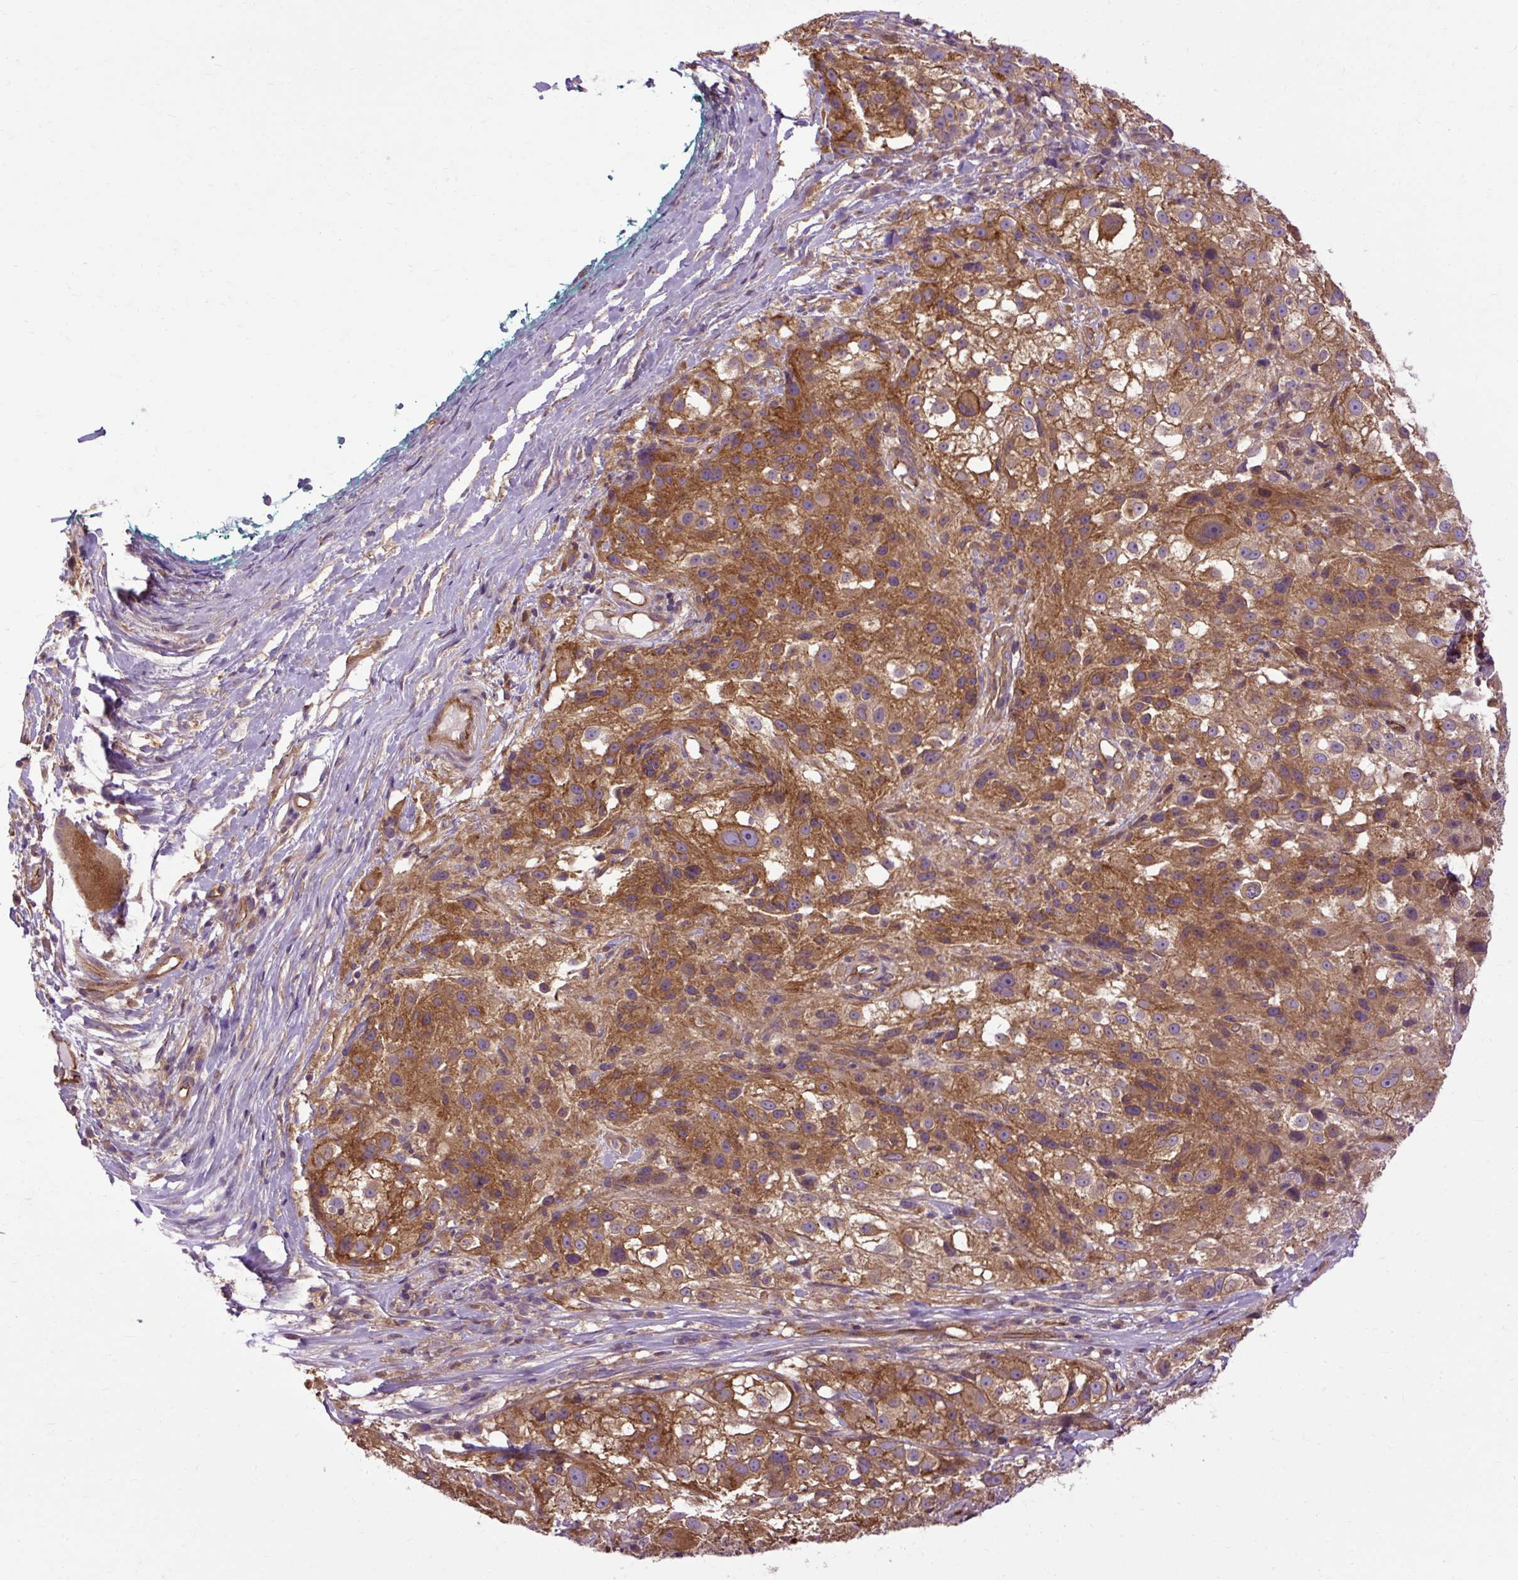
{"staining": {"intensity": "strong", "quantity": ">75%", "location": "cytoplasmic/membranous"}, "tissue": "melanoma", "cell_type": "Tumor cells", "image_type": "cancer", "snomed": [{"axis": "morphology", "description": "Necrosis, NOS"}, {"axis": "morphology", "description": "Malignant melanoma, NOS"}, {"axis": "topography", "description": "Skin"}], "caption": "Human melanoma stained with a protein marker reveals strong staining in tumor cells.", "gene": "CCDC93", "patient": {"sex": "female", "age": 87}}